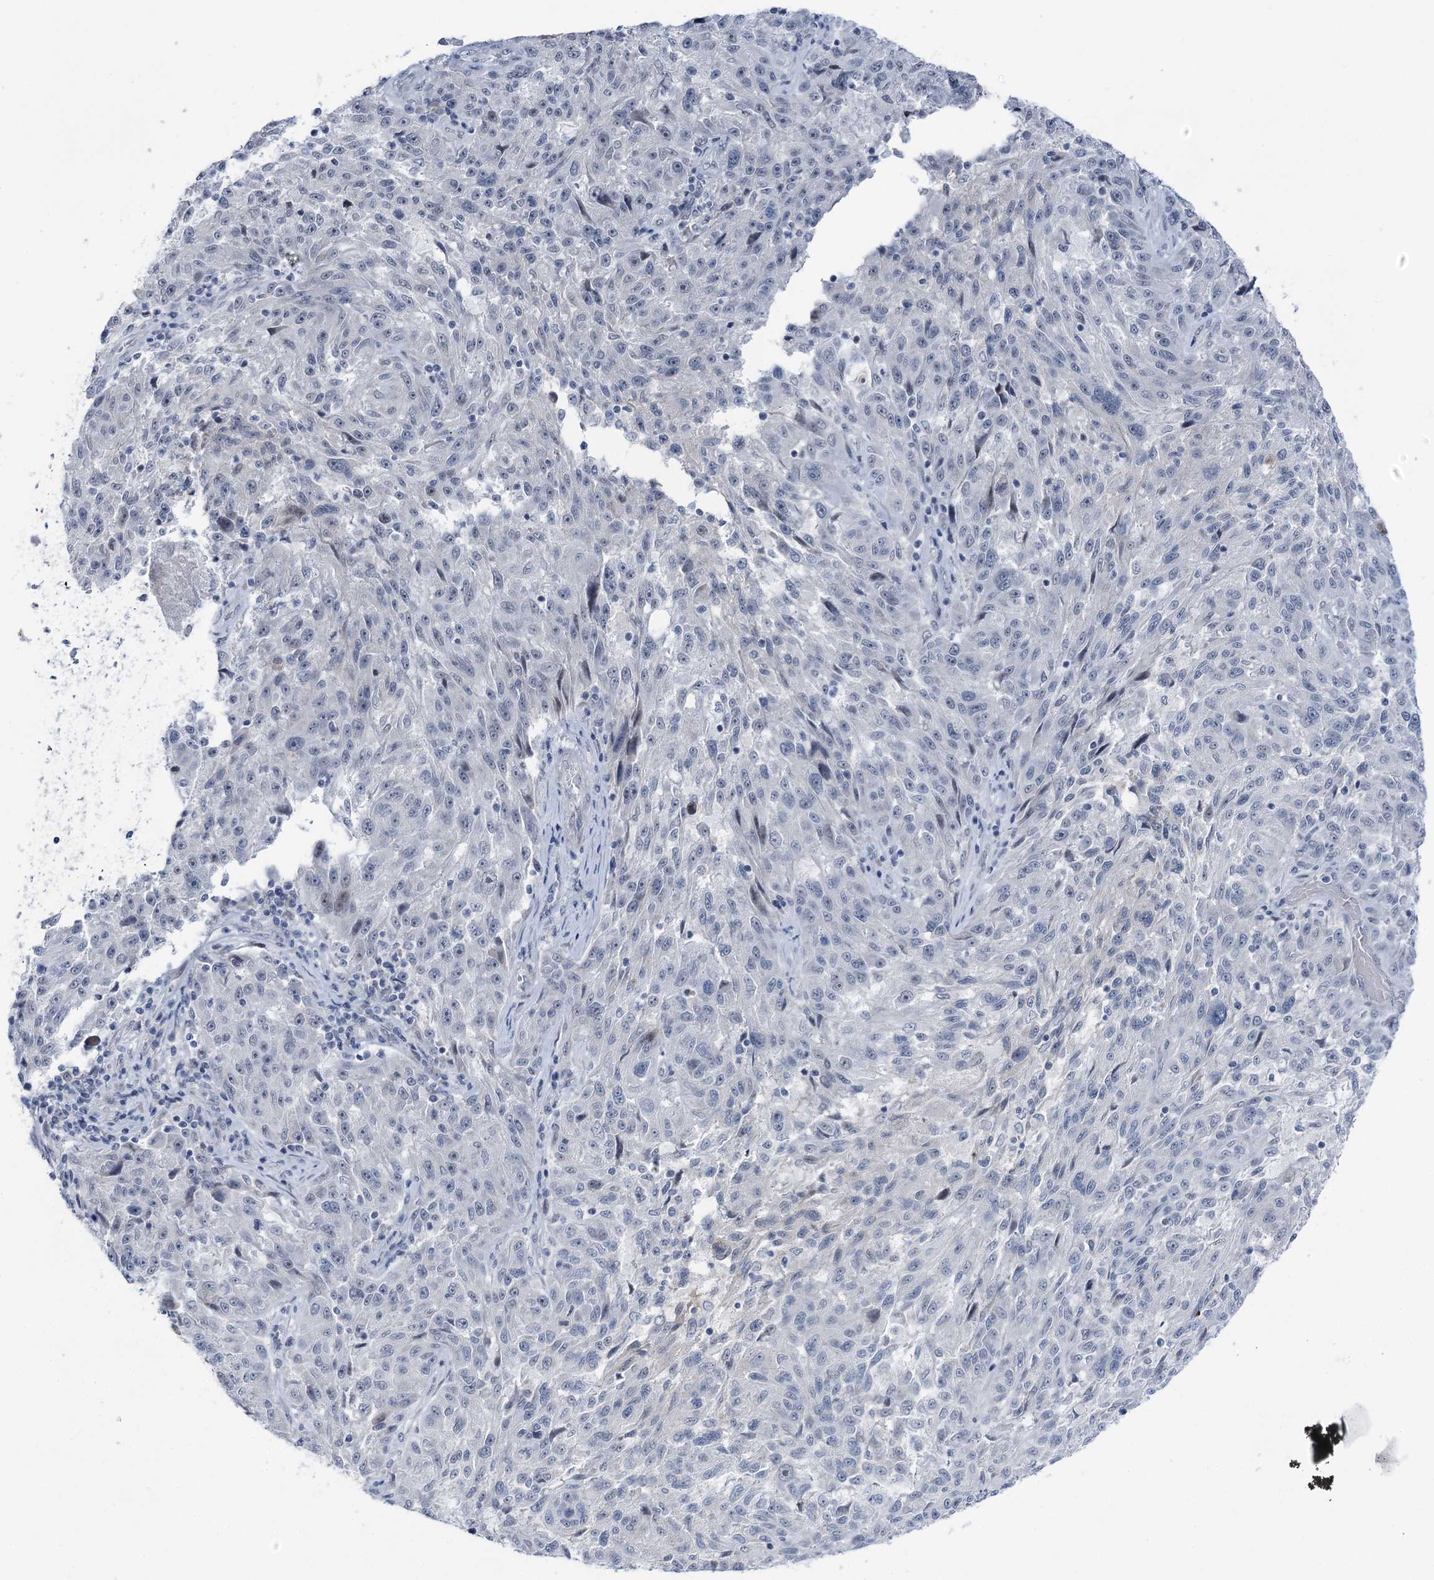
{"staining": {"intensity": "negative", "quantity": "none", "location": "none"}, "tissue": "melanoma", "cell_type": "Tumor cells", "image_type": "cancer", "snomed": [{"axis": "morphology", "description": "Malignant melanoma, NOS"}, {"axis": "topography", "description": "Skin"}], "caption": "Immunohistochemistry image of neoplastic tissue: melanoma stained with DAB demonstrates no significant protein expression in tumor cells.", "gene": "STEEP1", "patient": {"sex": "male", "age": 53}}